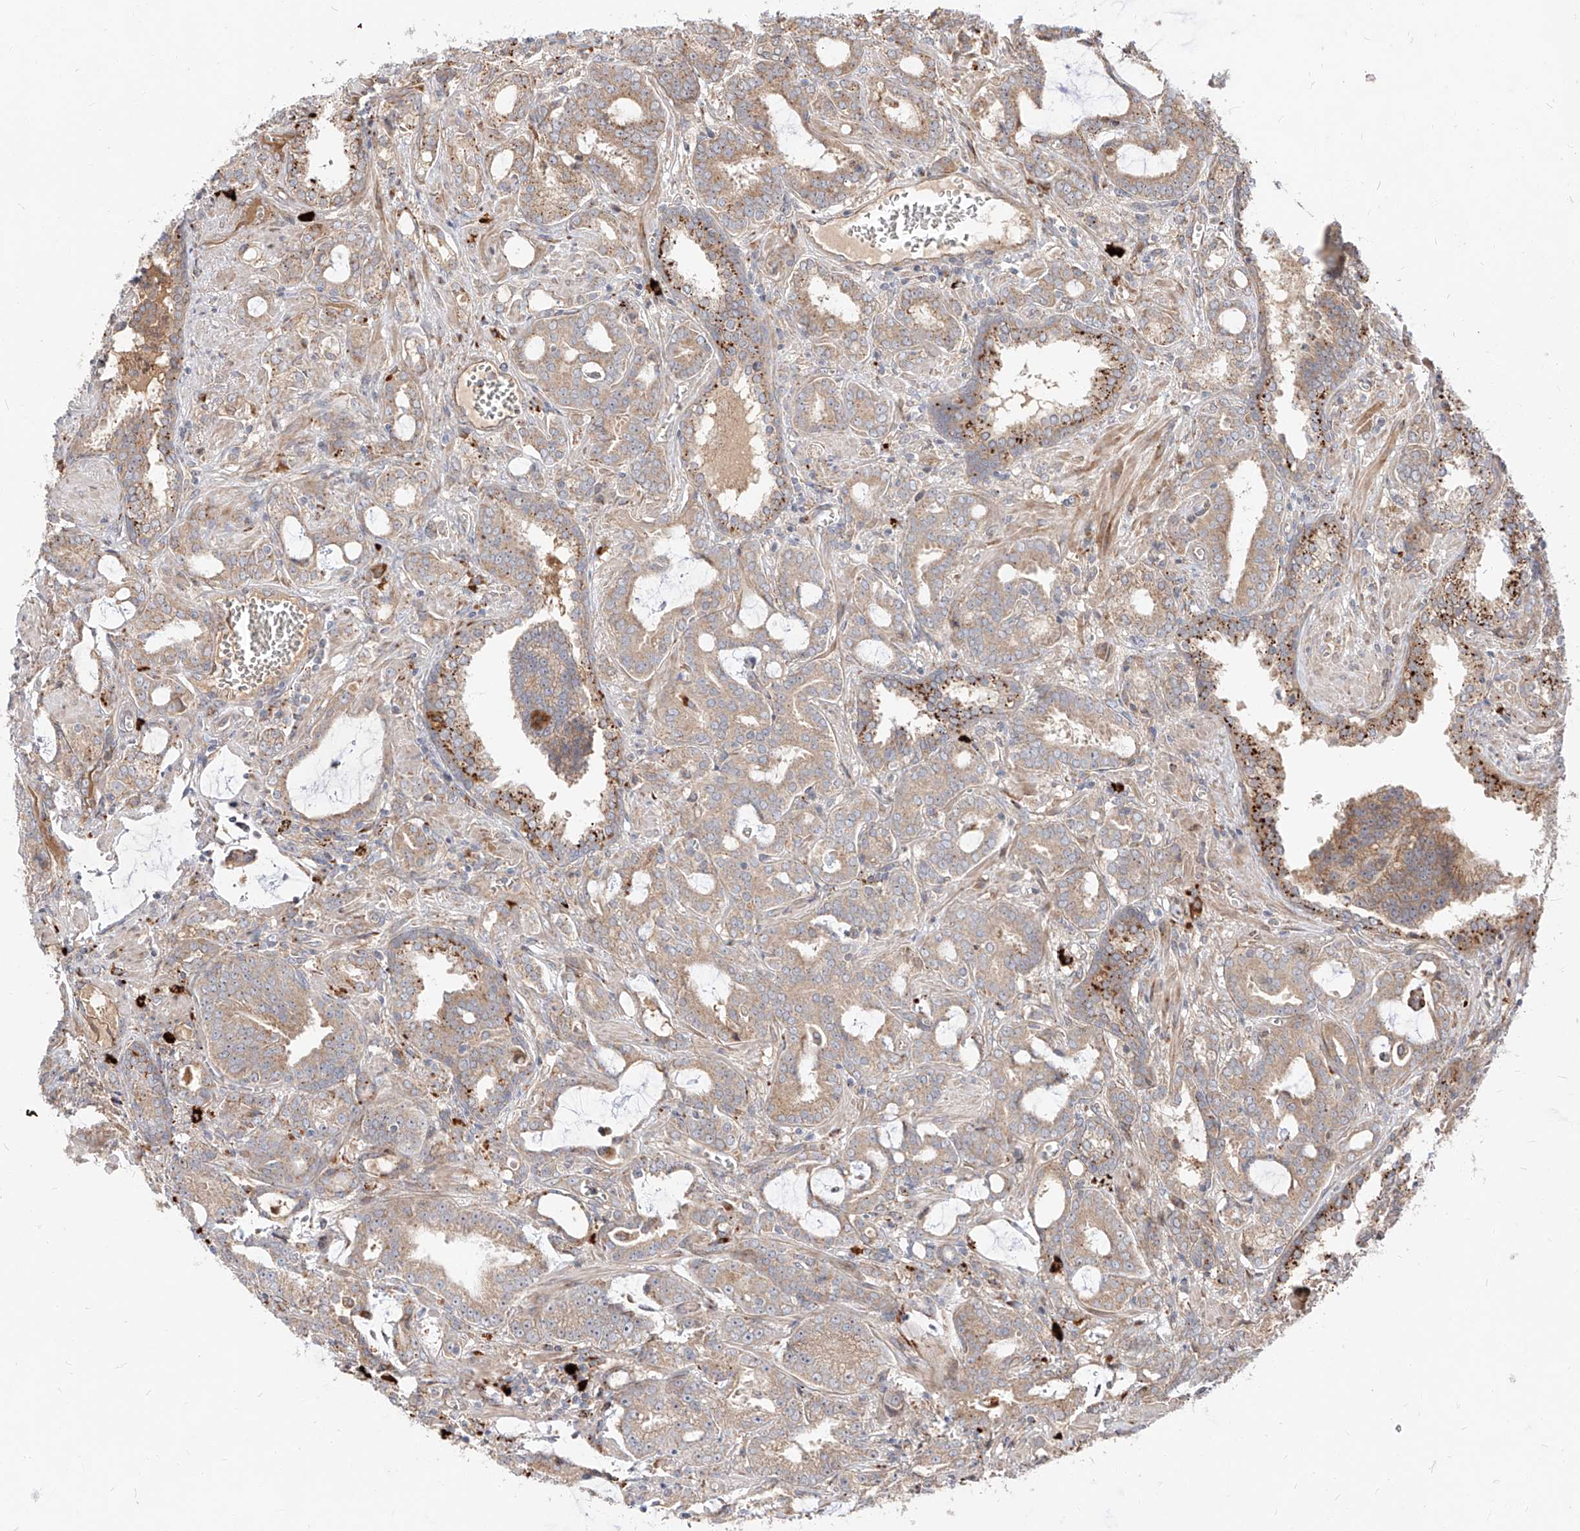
{"staining": {"intensity": "weak", "quantity": "25%-75%", "location": "cytoplasmic/membranous"}, "tissue": "prostate cancer", "cell_type": "Tumor cells", "image_type": "cancer", "snomed": [{"axis": "morphology", "description": "Adenocarcinoma, High grade"}, {"axis": "topography", "description": "Prostate and seminal vesicle, NOS"}], "caption": "Human high-grade adenocarcinoma (prostate) stained with a brown dye displays weak cytoplasmic/membranous positive expression in about 25%-75% of tumor cells.", "gene": "DIRAS3", "patient": {"sex": "male", "age": 67}}